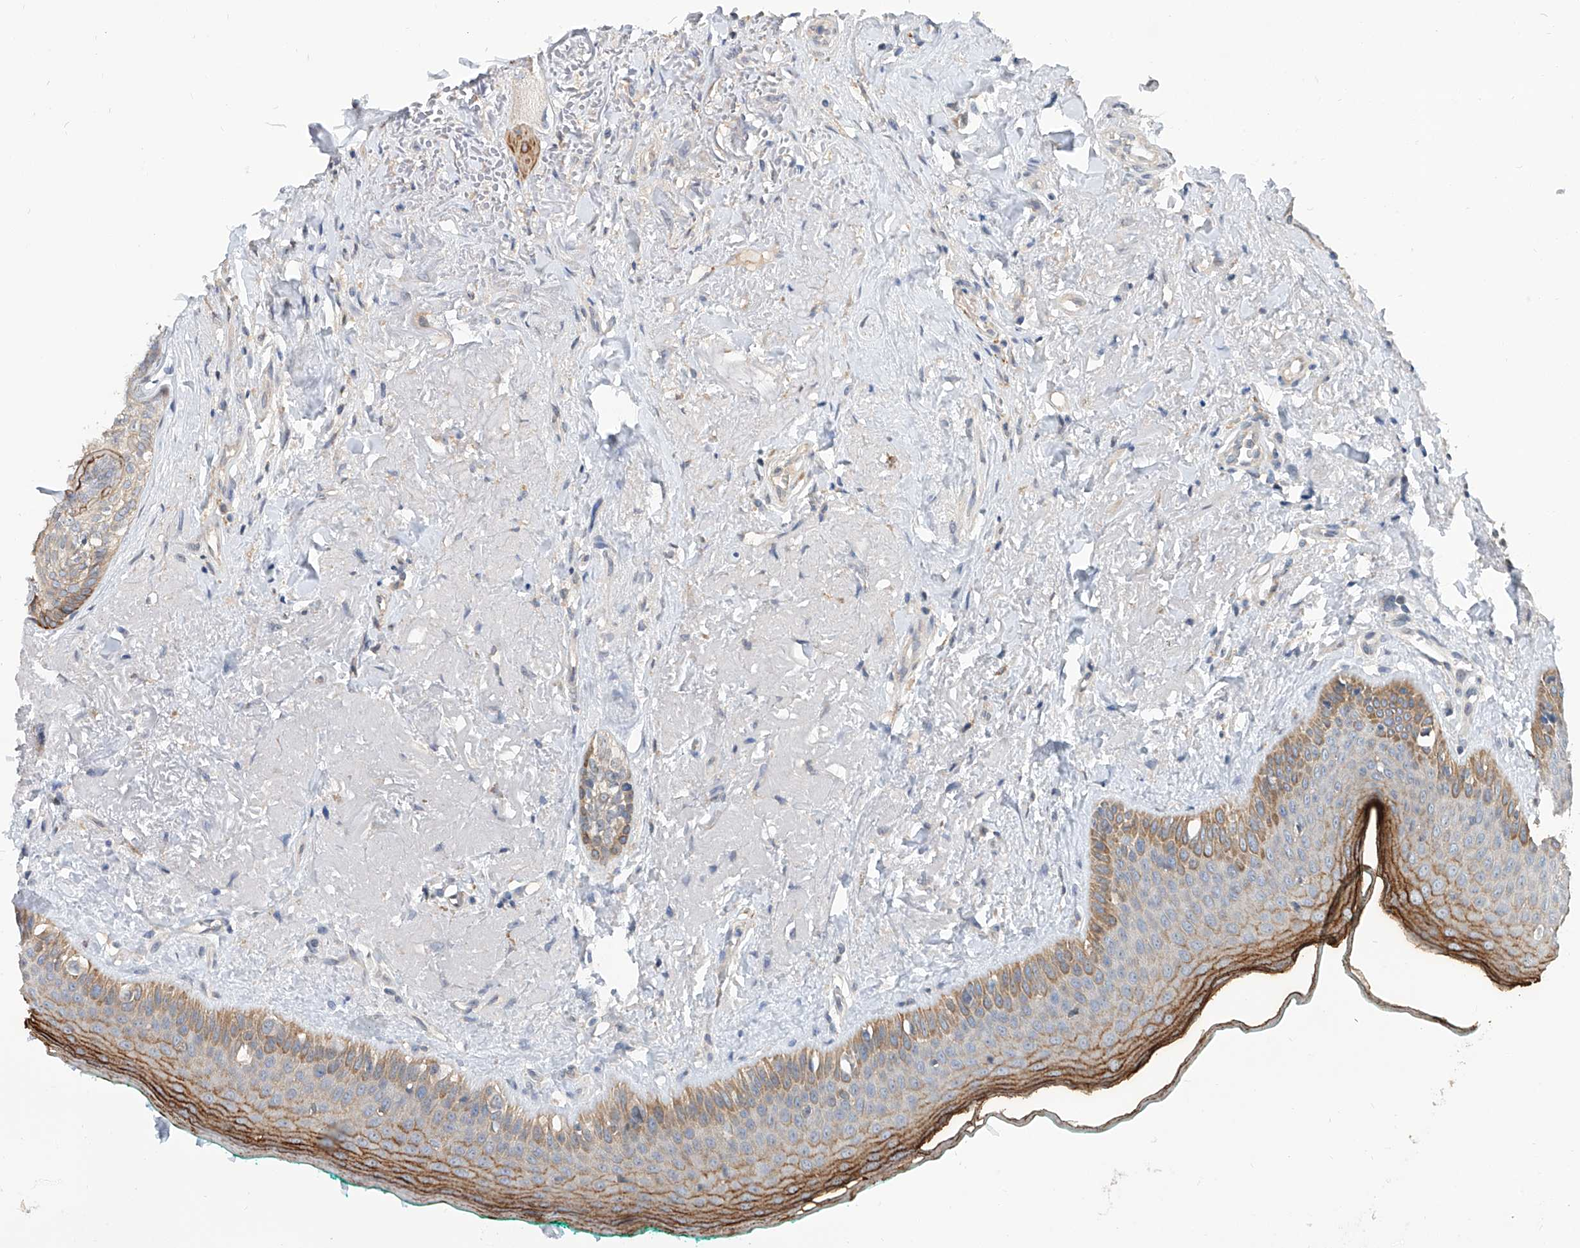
{"staining": {"intensity": "moderate", "quantity": ">75%", "location": "cytoplasmic/membranous"}, "tissue": "oral mucosa", "cell_type": "Squamous epithelial cells", "image_type": "normal", "snomed": [{"axis": "morphology", "description": "Normal tissue, NOS"}, {"axis": "topography", "description": "Oral tissue"}], "caption": "Protein positivity by immunohistochemistry reveals moderate cytoplasmic/membranous positivity in about >75% of squamous epithelial cells in unremarkable oral mucosa. (DAB IHC, brown staining for protein, blue staining for nuclei).", "gene": "MAGEE2", "patient": {"sex": "female", "age": 70}}